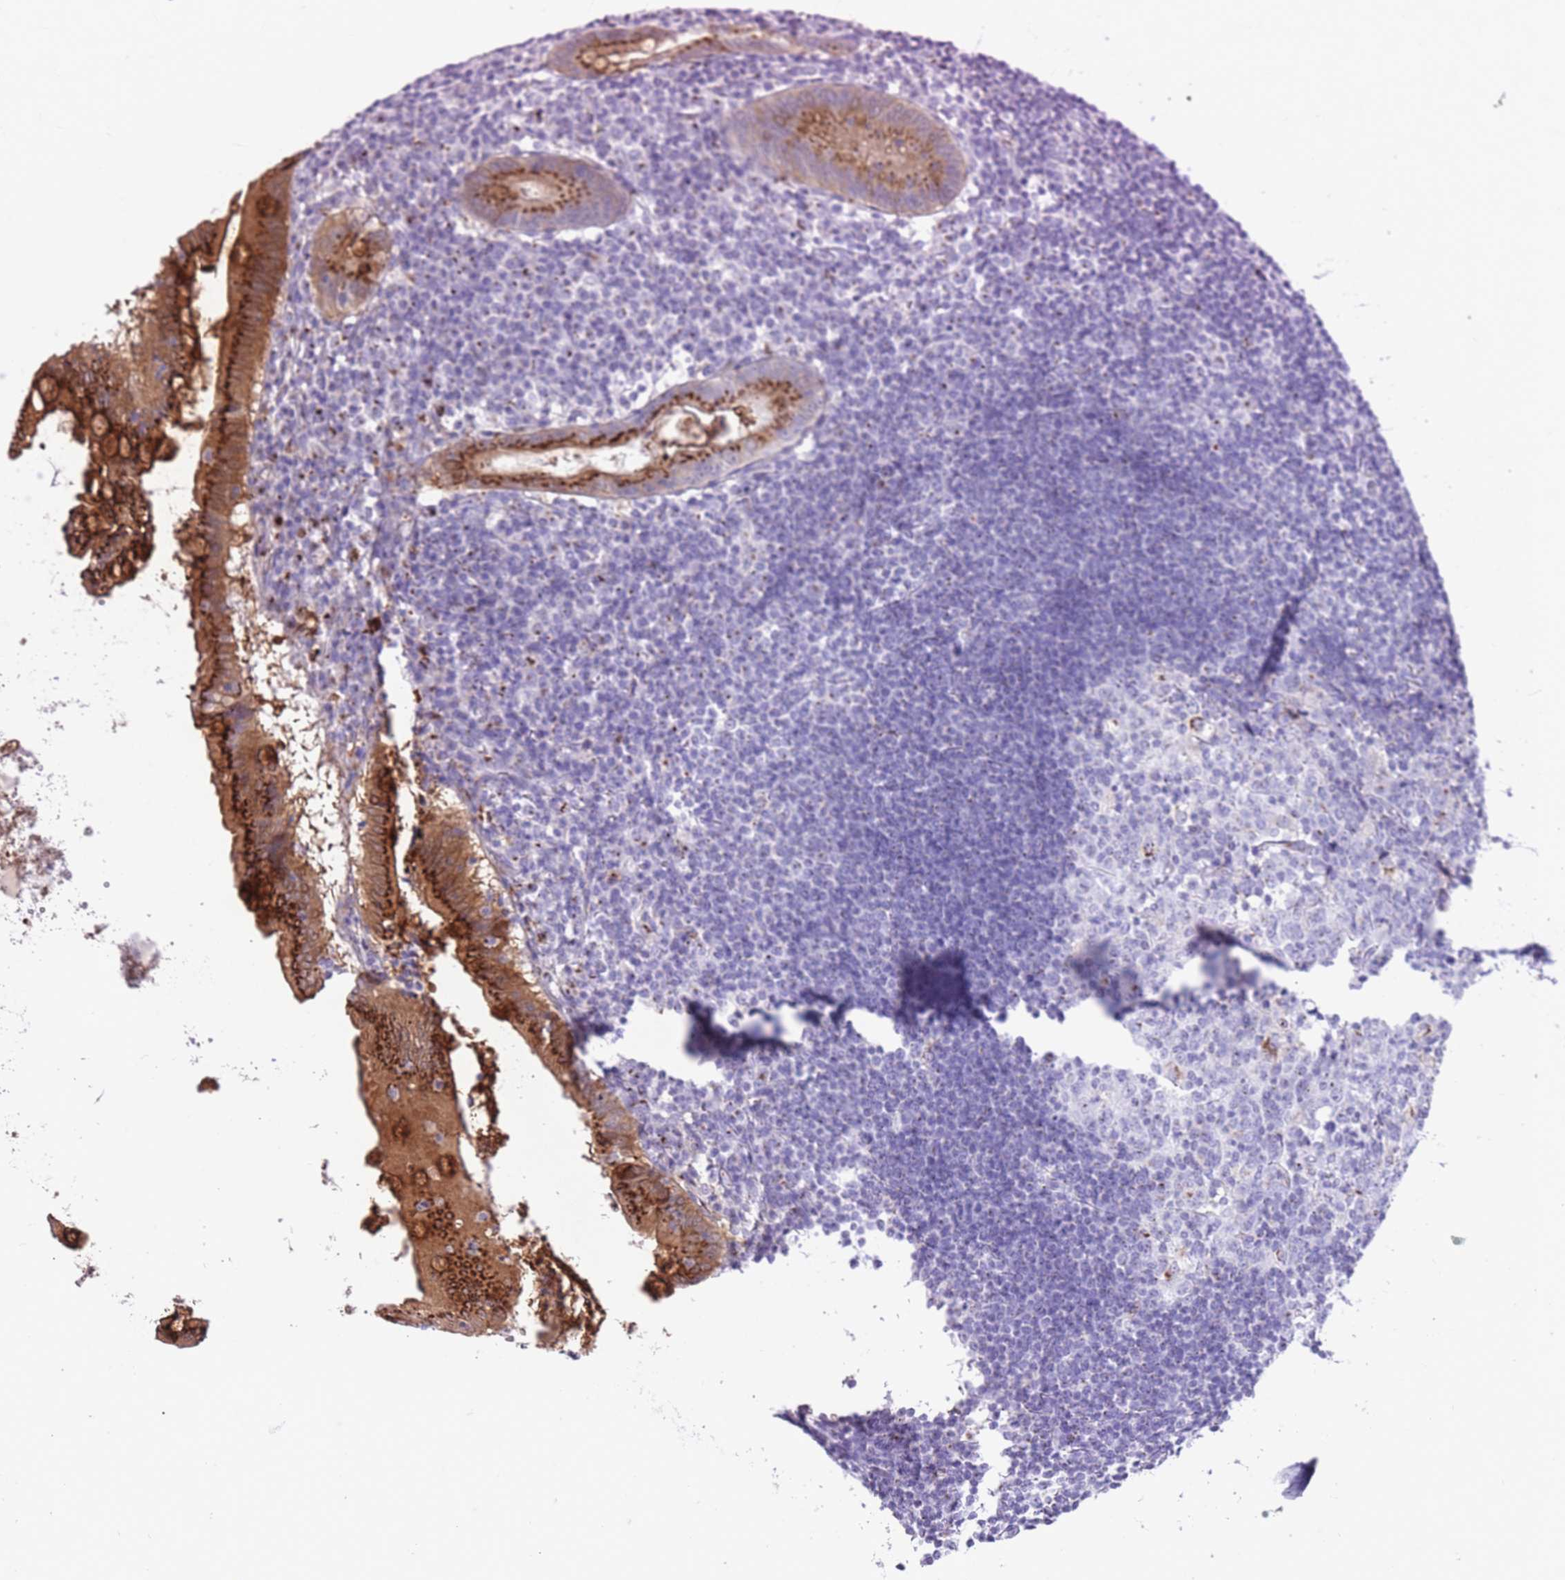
{"staining": {"intensity": "negative", "quantity": "none", "location": "none"}, "tissue": "appendix", "cell_type": "Glandular cells", "image_type": "normal", "snomed": [{"axis": "morphology", "description": "Normal tissue, NOS"}, {"axis": "topography", "description": "Appendix"}], "caption": "Micrograph shows no protein positivity in glandular cells of unremarkable appendix.", "gene": "B4GALT2", "patient": {"sex": "female", "age": 54}}